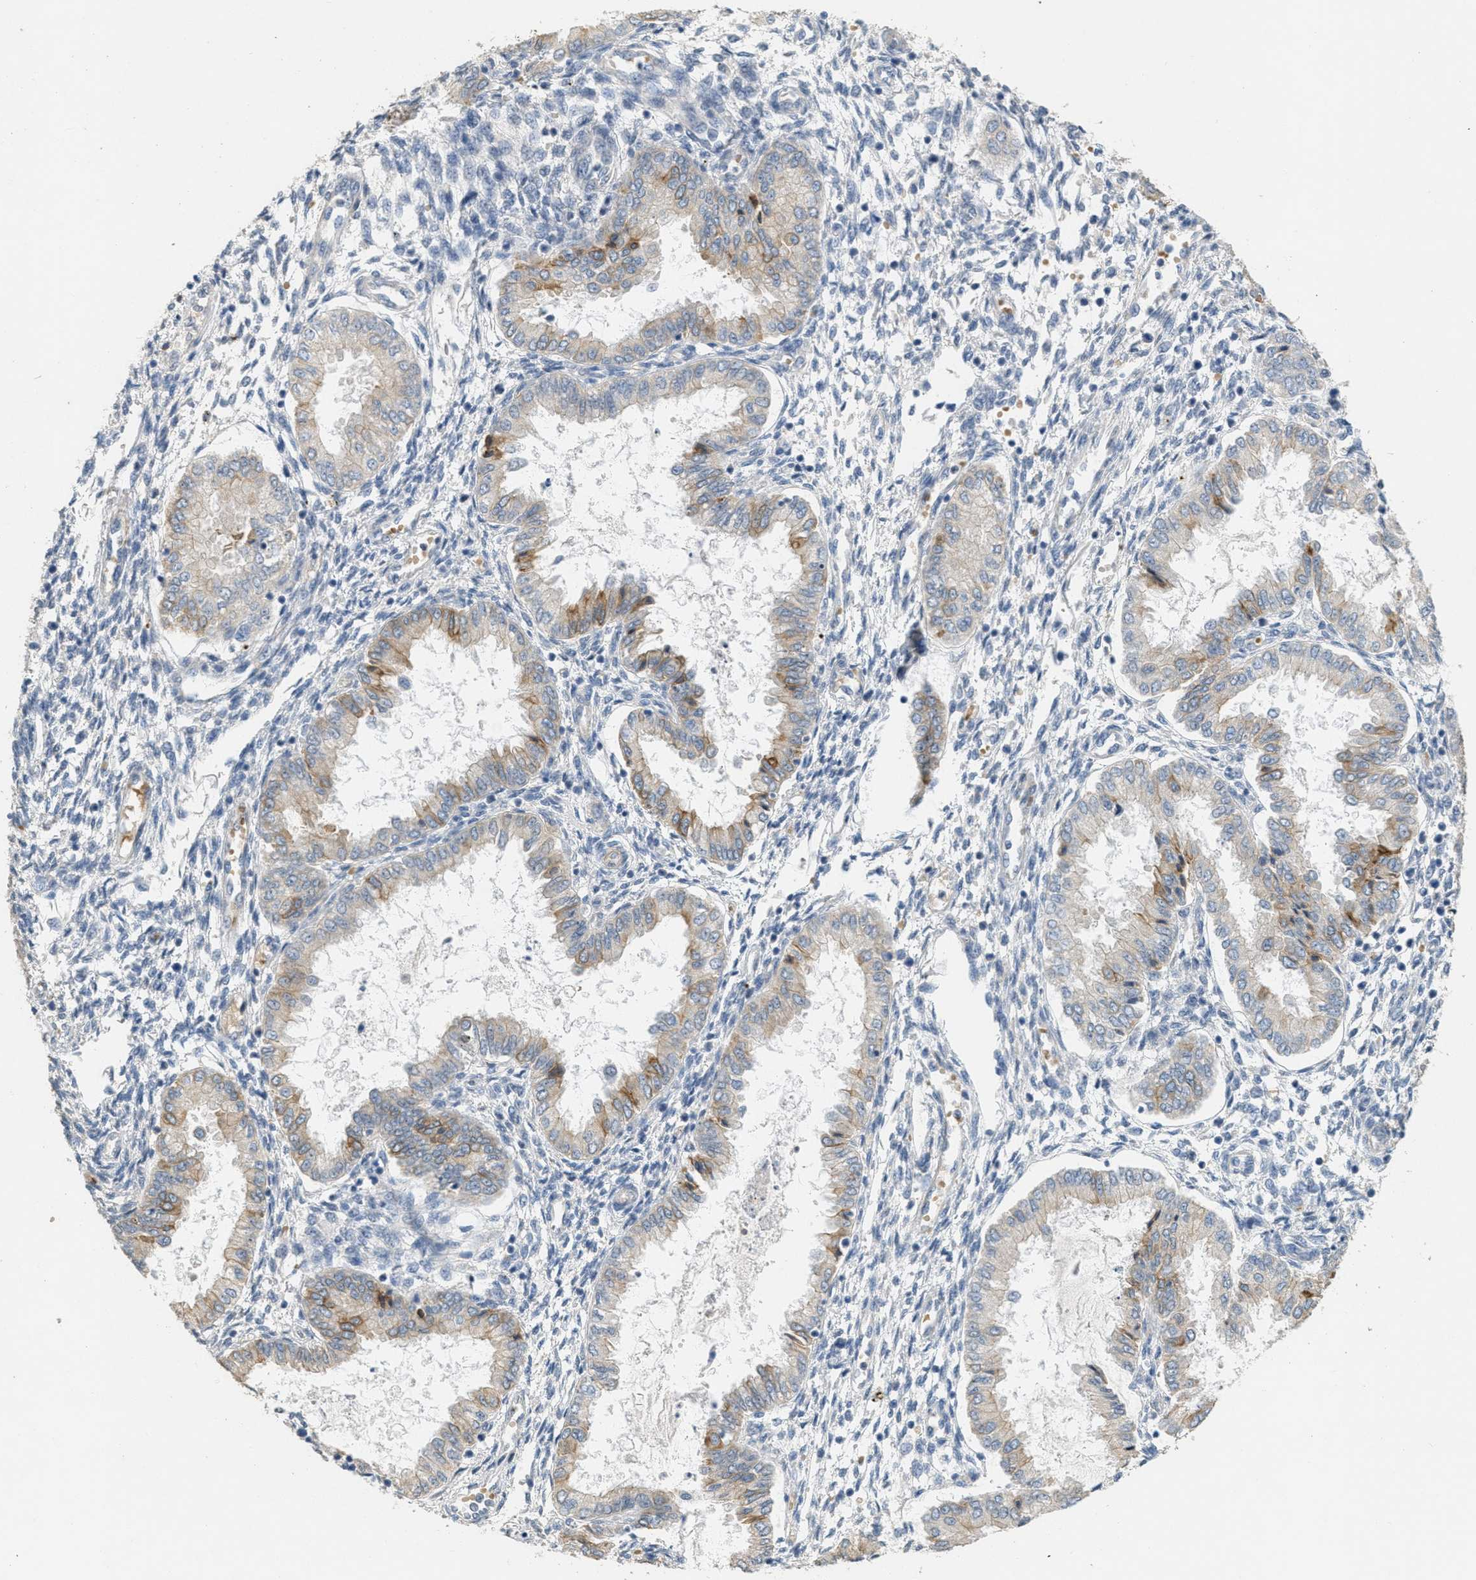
{"staining": {"intensity": "negative", "quantity": "none", "location": "none"}, "tissue": "endometrium", "cell_type": "Cells in endometrial stroma", "image_type": "normal", "snomed": [{"axis": "morphology", "description": "Normal tissue, NOS"}, {"axis": "topography", "description": "Endometrium"}], "caption": "This histopathology image is of benign endometrium stained with IHC to label a protein in brown with the nuclei are counter-stained blue. There is no expression in cells in endometrial stroma.", "gene": "MRS2", "patient": {"sex": "female", "age": 33}}